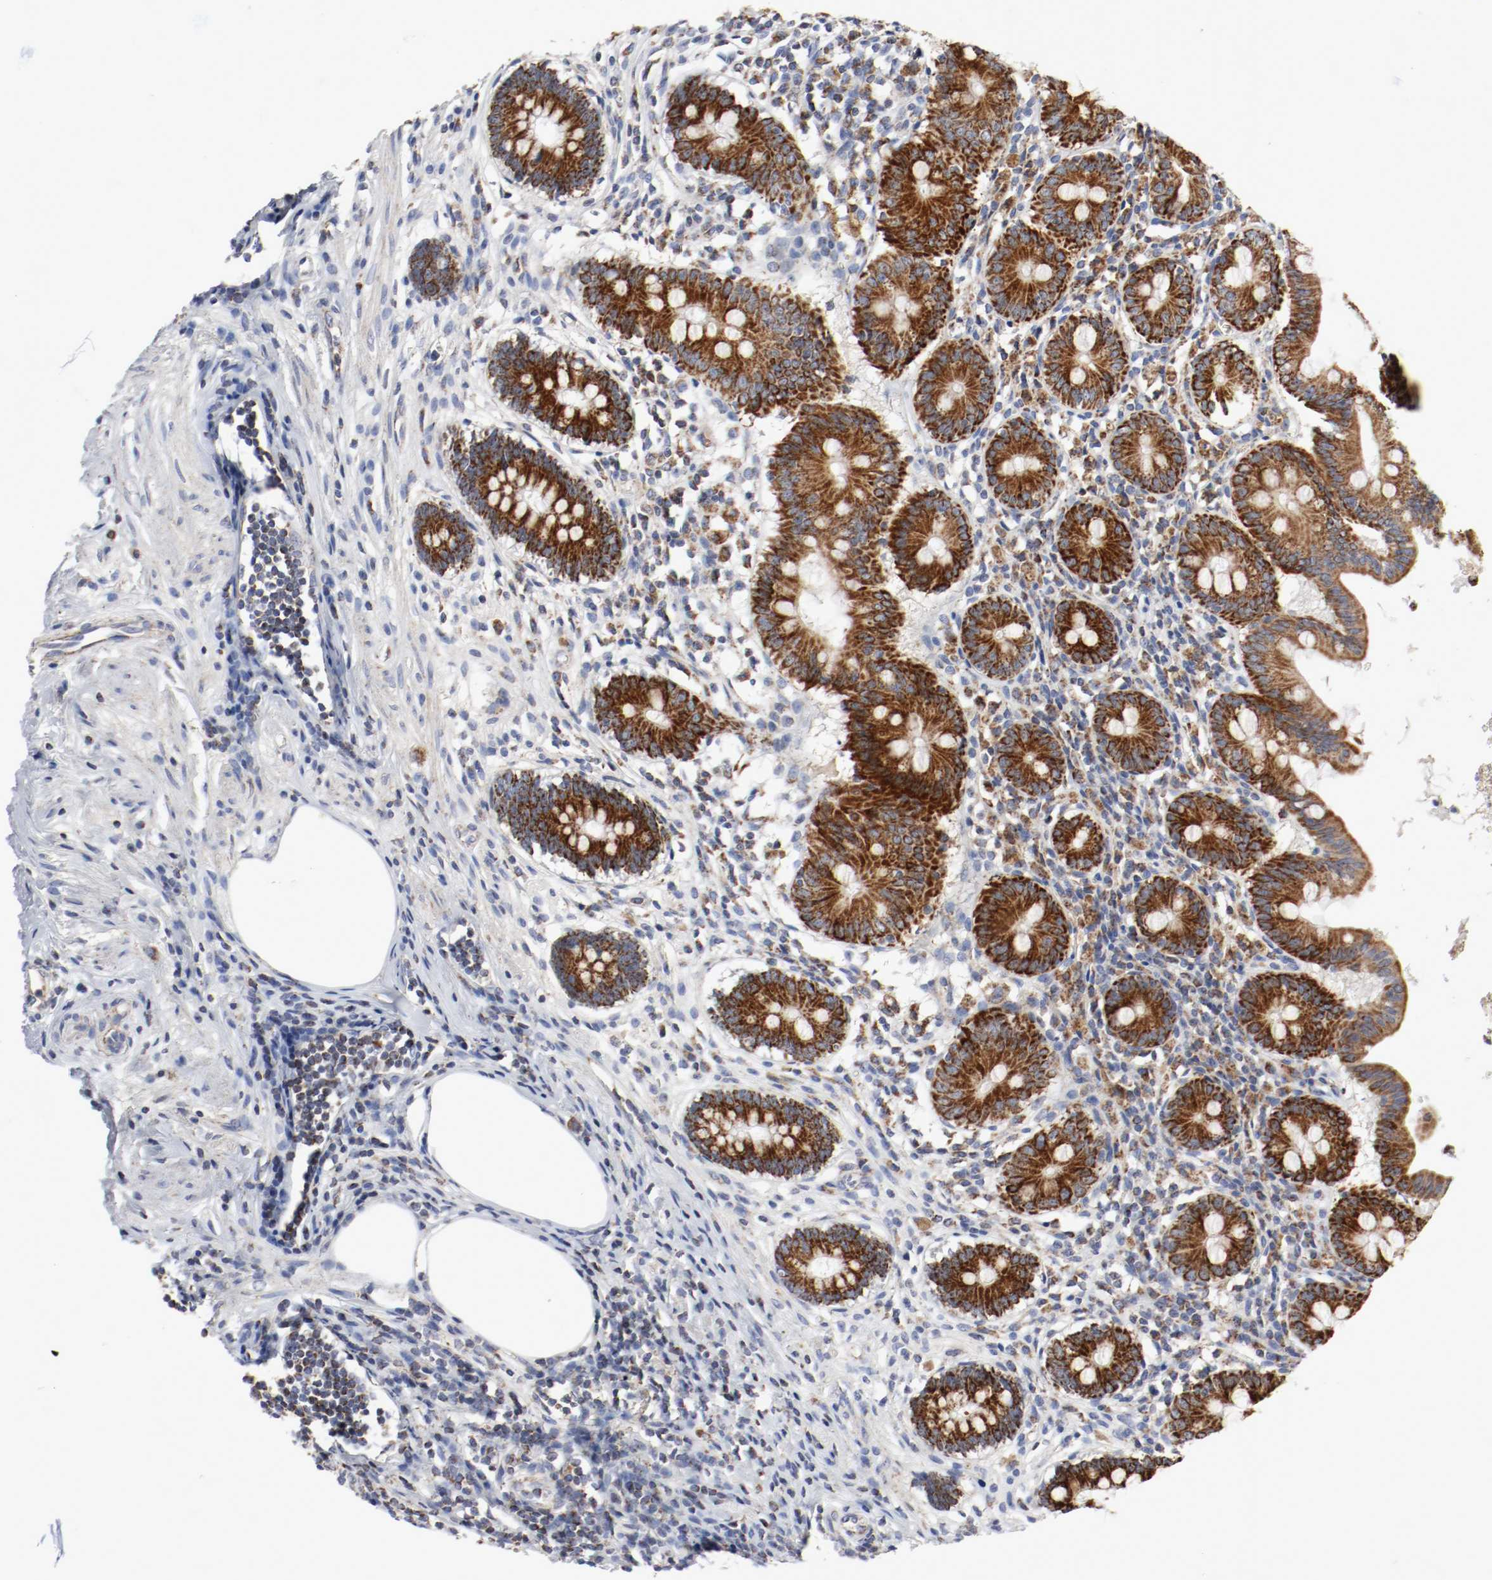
{"staining": {"intensity": "strong", "quantity": ">75%", "location": "cytoplasmic/membranous"}, "tissue": "appendix", "cell_type": "Glandular cells", "image_type": "normal", "snomed": [{"axis": "morphology", "description": "Normal tissue, NOS"}, {"axis": "topography", "description": "Appendix"}], "caption": "There is high levels of strong cytoplasmic/membranous expression in glandular cells of normal appendix, as demonstrated by immunohistochemical staining (brown color).", "gene": "AFG3L2", "patient": {"sex": "female", "age": 50}}